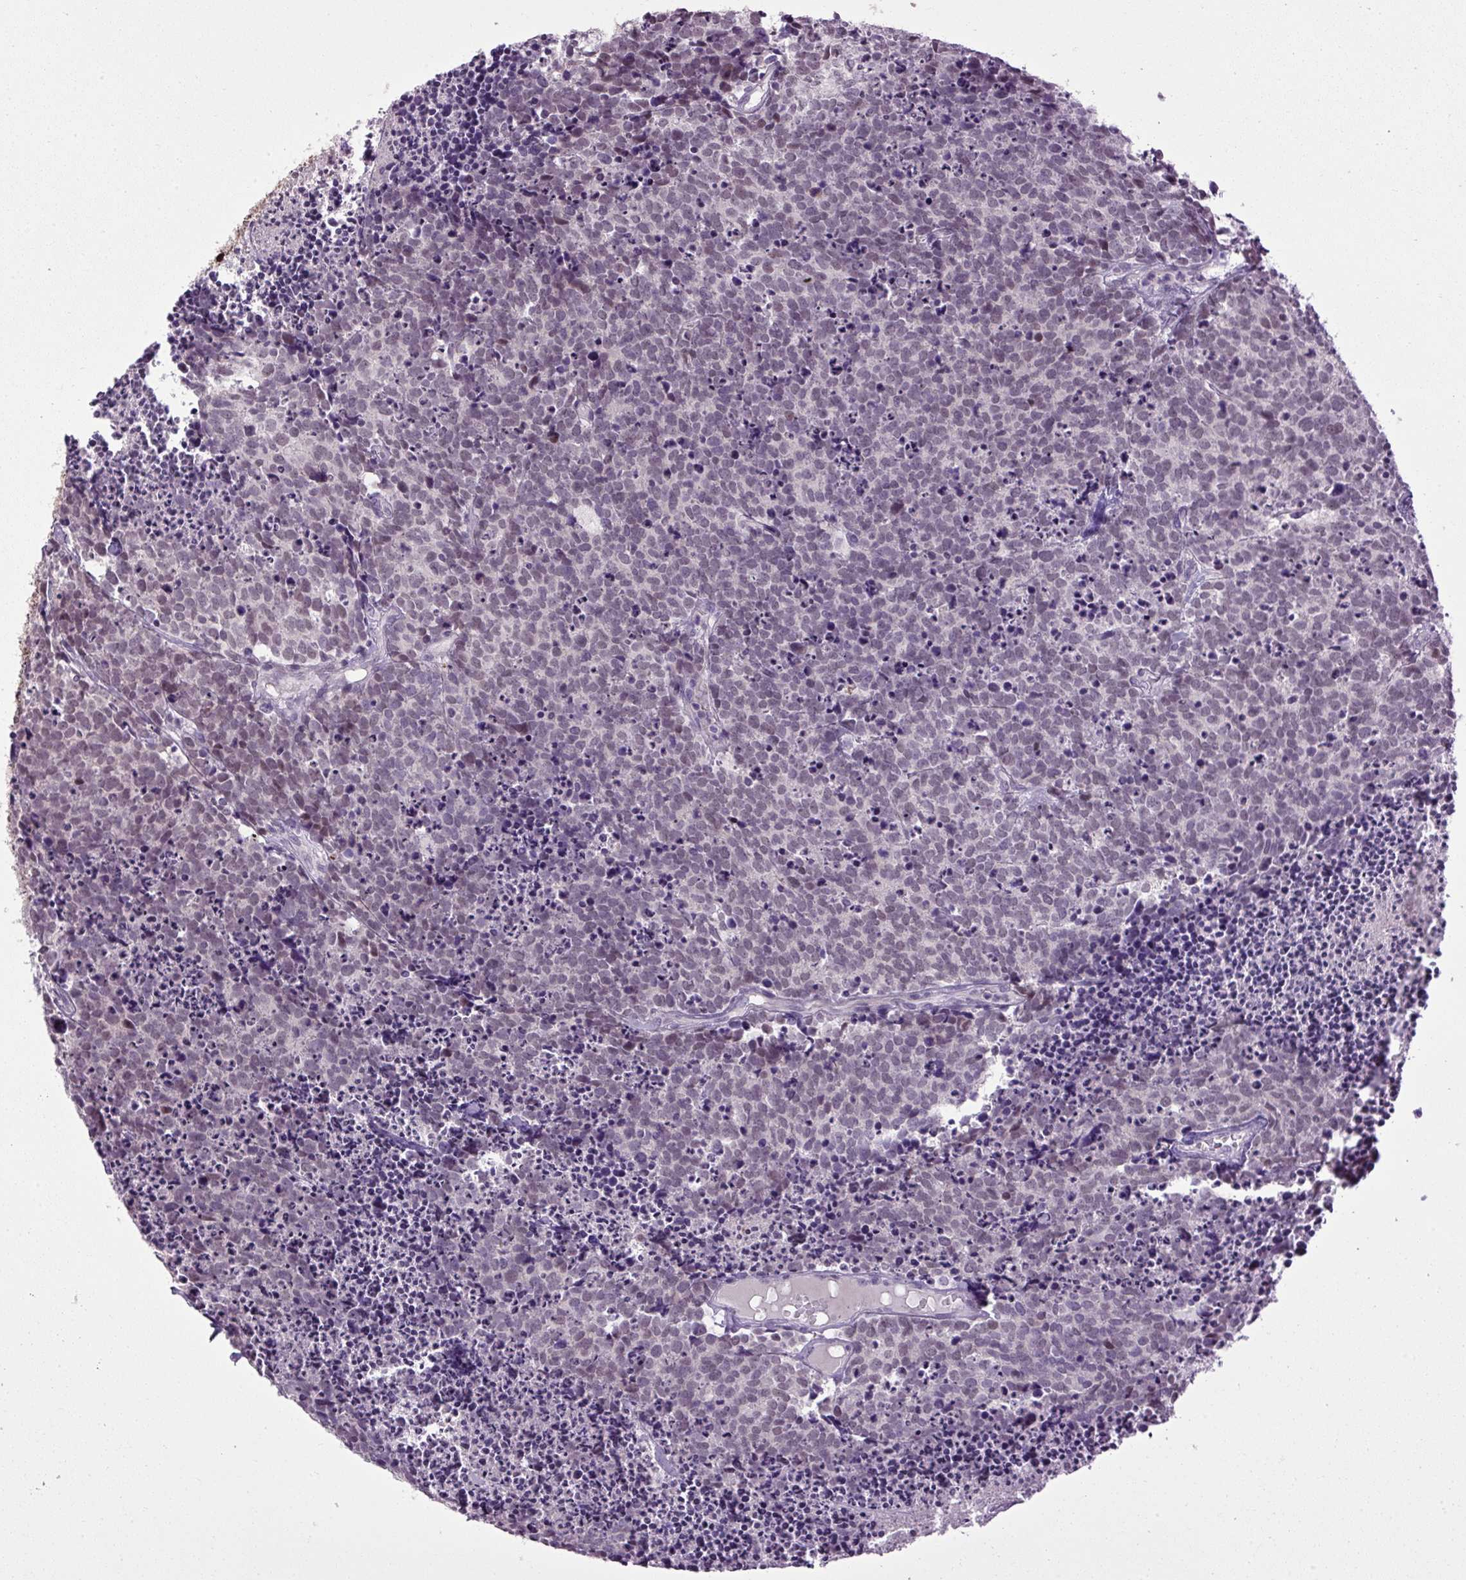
{"staining": {"intensity": "weak", "quantity": "<25%", "location": "nuclear"}, "tissue": "carcinoid", "cell_type": "Tumor cells", "image_type": "cancer", "snomed": [{"axis": "morphology", "description": "Carcinoid, malignant, NOS"}, {"axis": "topography", "description": "Skin"}], "caption": "This is an immunohistochemistry (IHC) image of carcinoid. There is no staining in tumor cells.", "gene": "A1CF", "patient": {"sex": "female", "age": 79}}